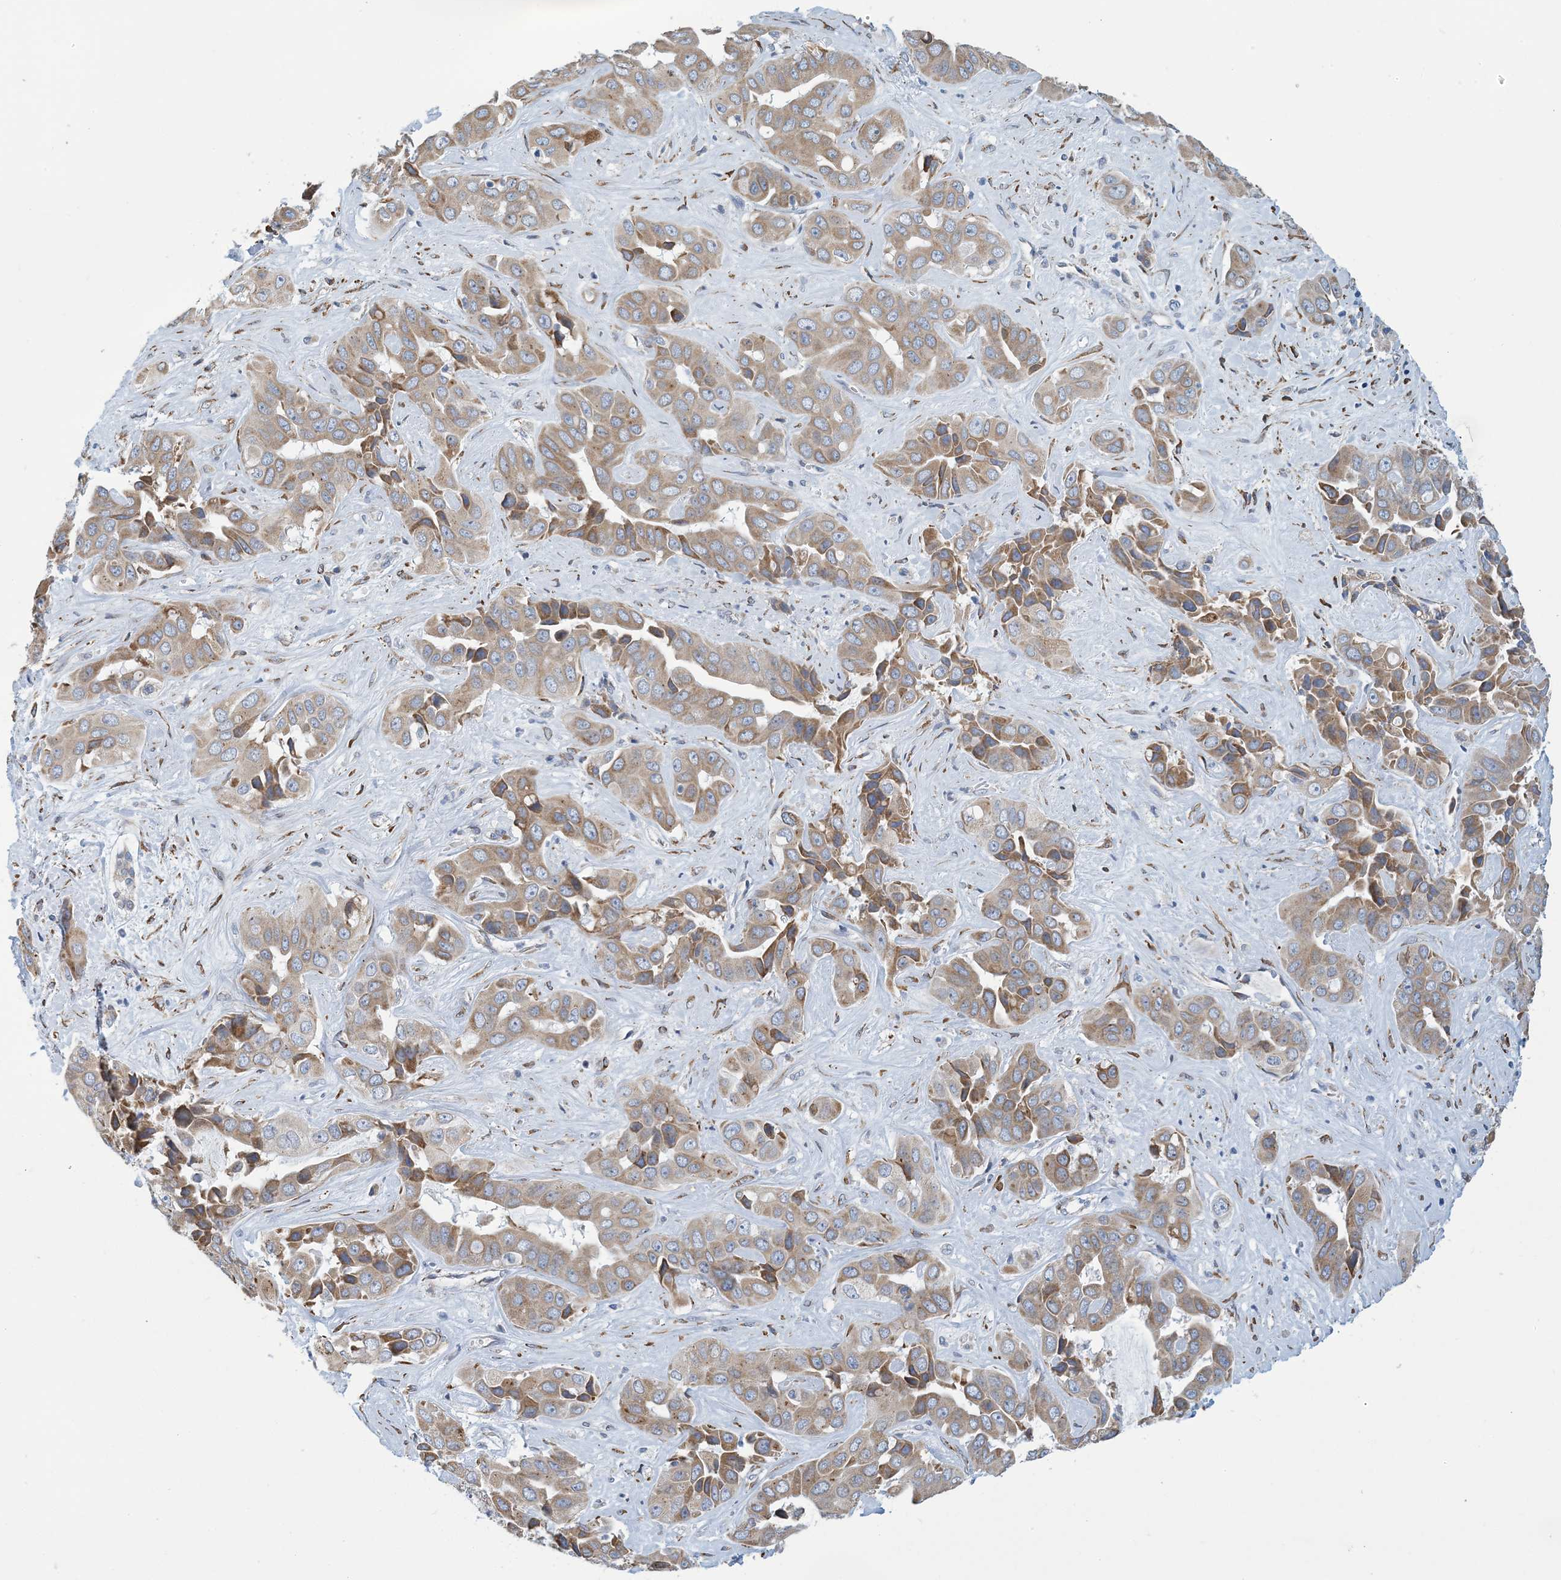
{"staining": {"intensity": "moderate", "quantity": "25%-75%", "location": "cytoplasmic/membranous"}, "tissue": "liver cancer", "cell_type": "Tumor cells", "image_type": "cancer", "snomed": [{"axis": "morphology", "description": "Cholangiocarcinoma"}, {"axis": "topography", "description": "Liver"}], "caption": "Human liver cholangiocarcinoma stained for a protein (brown) demonstrates moderate cytoplasmic/membranous positive staining in about 25%-75% of tumor cells.", "gene": "CCDC14", "patient": {"sex": "female", "age": 52}}